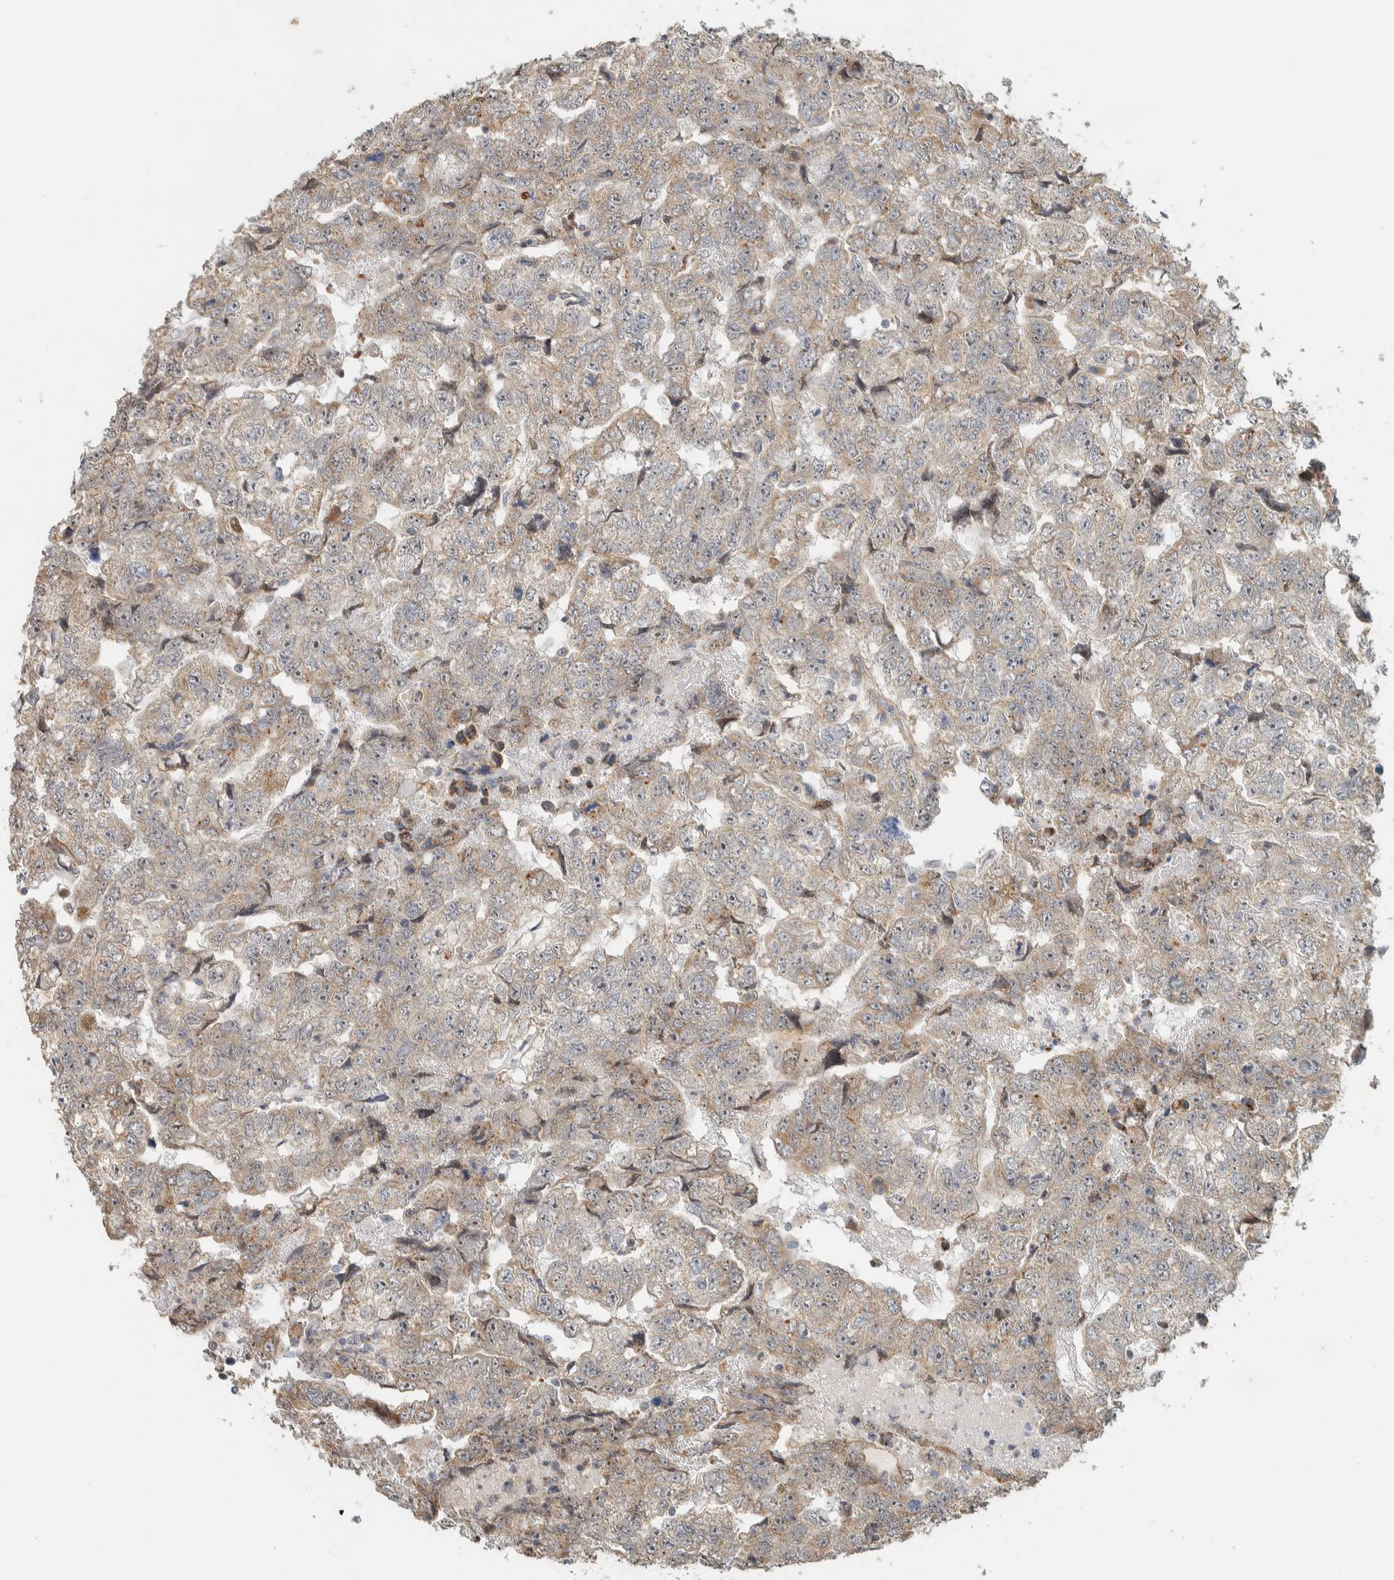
{"staining": {"intensity": "weak", "quantity": ">75%", "location": "cytoplasmic/membranous"}, "tissue": "testis cancer", "cell_type": "Tumor cells", "image_type": "cancer", "snomed": [{"axis": "morphology", "description": "Carcinoma, Embryonal, NOS"}, {"axis": "topography", "description": "Testis"}], "caption": "Immunohistochemistry (IHC) of human testis cancer displays low levels of weak cytoplasmic/membranous positivity in about >75% of tumor cells.", "gene": "KLHL40", "patient": {"sex": "male", "age": 36}}